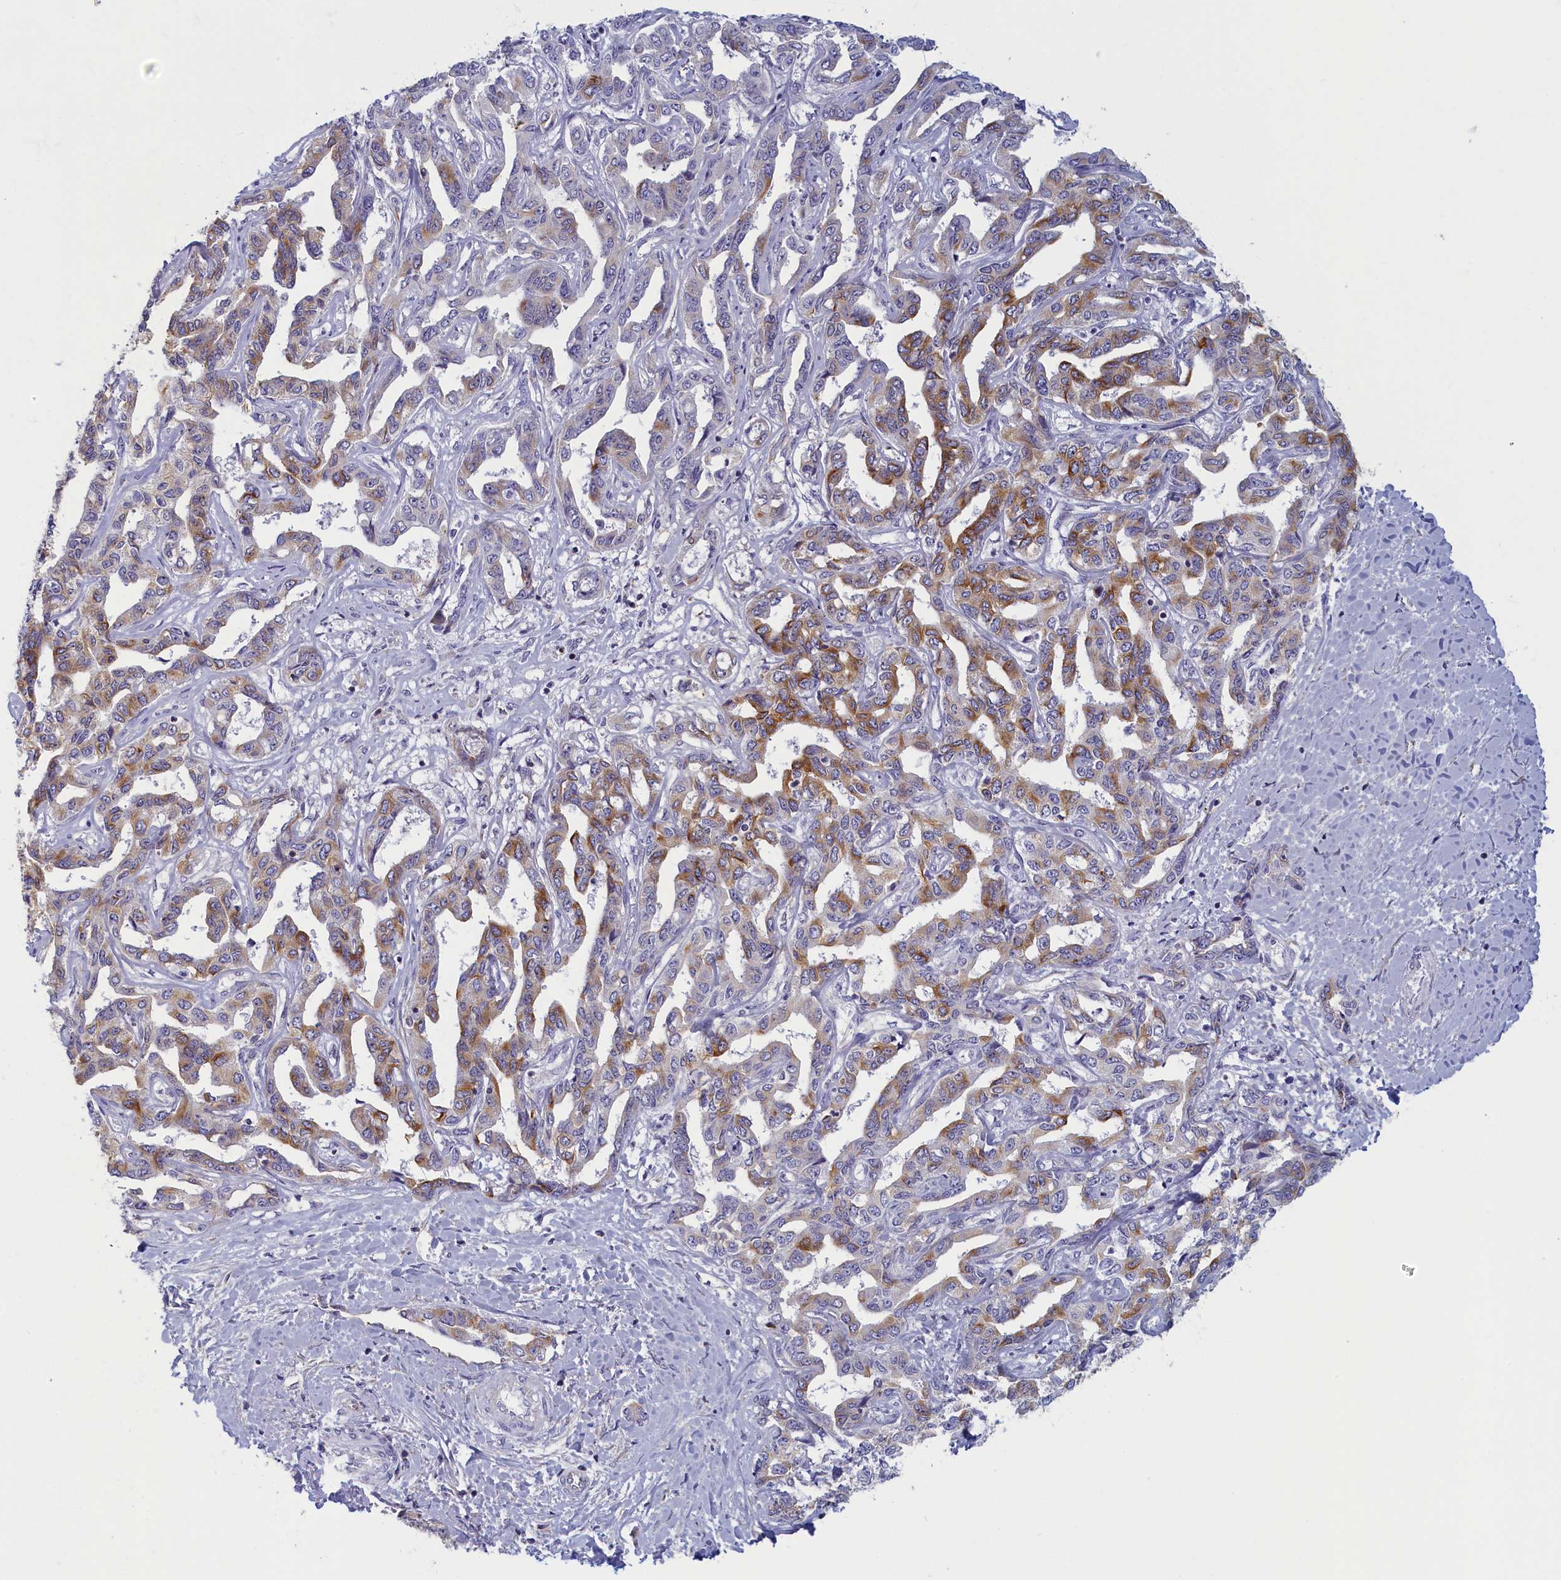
{"staining": {"intensity": "moderate", "quantity": "25%-75%", "location": "cytoplasmic/membranous"}, "tissue": "liver cancer", "cell_type": "Tumor cells", "image_type": "cancer", "snomed": [{"axis": "morphology", "description": "Cholangiocarcinoma"}, {"axis": "topography", "description": "Liver"}], "caption": "Immunohistochemical staining of liver cholangiocarcinoma demonstrates moderate cytoplasmic/membranous protein expression in about 25%-75% of tumor cells.", "gene": "NOL10", "patient": {"sex": "male", "age": 59}}